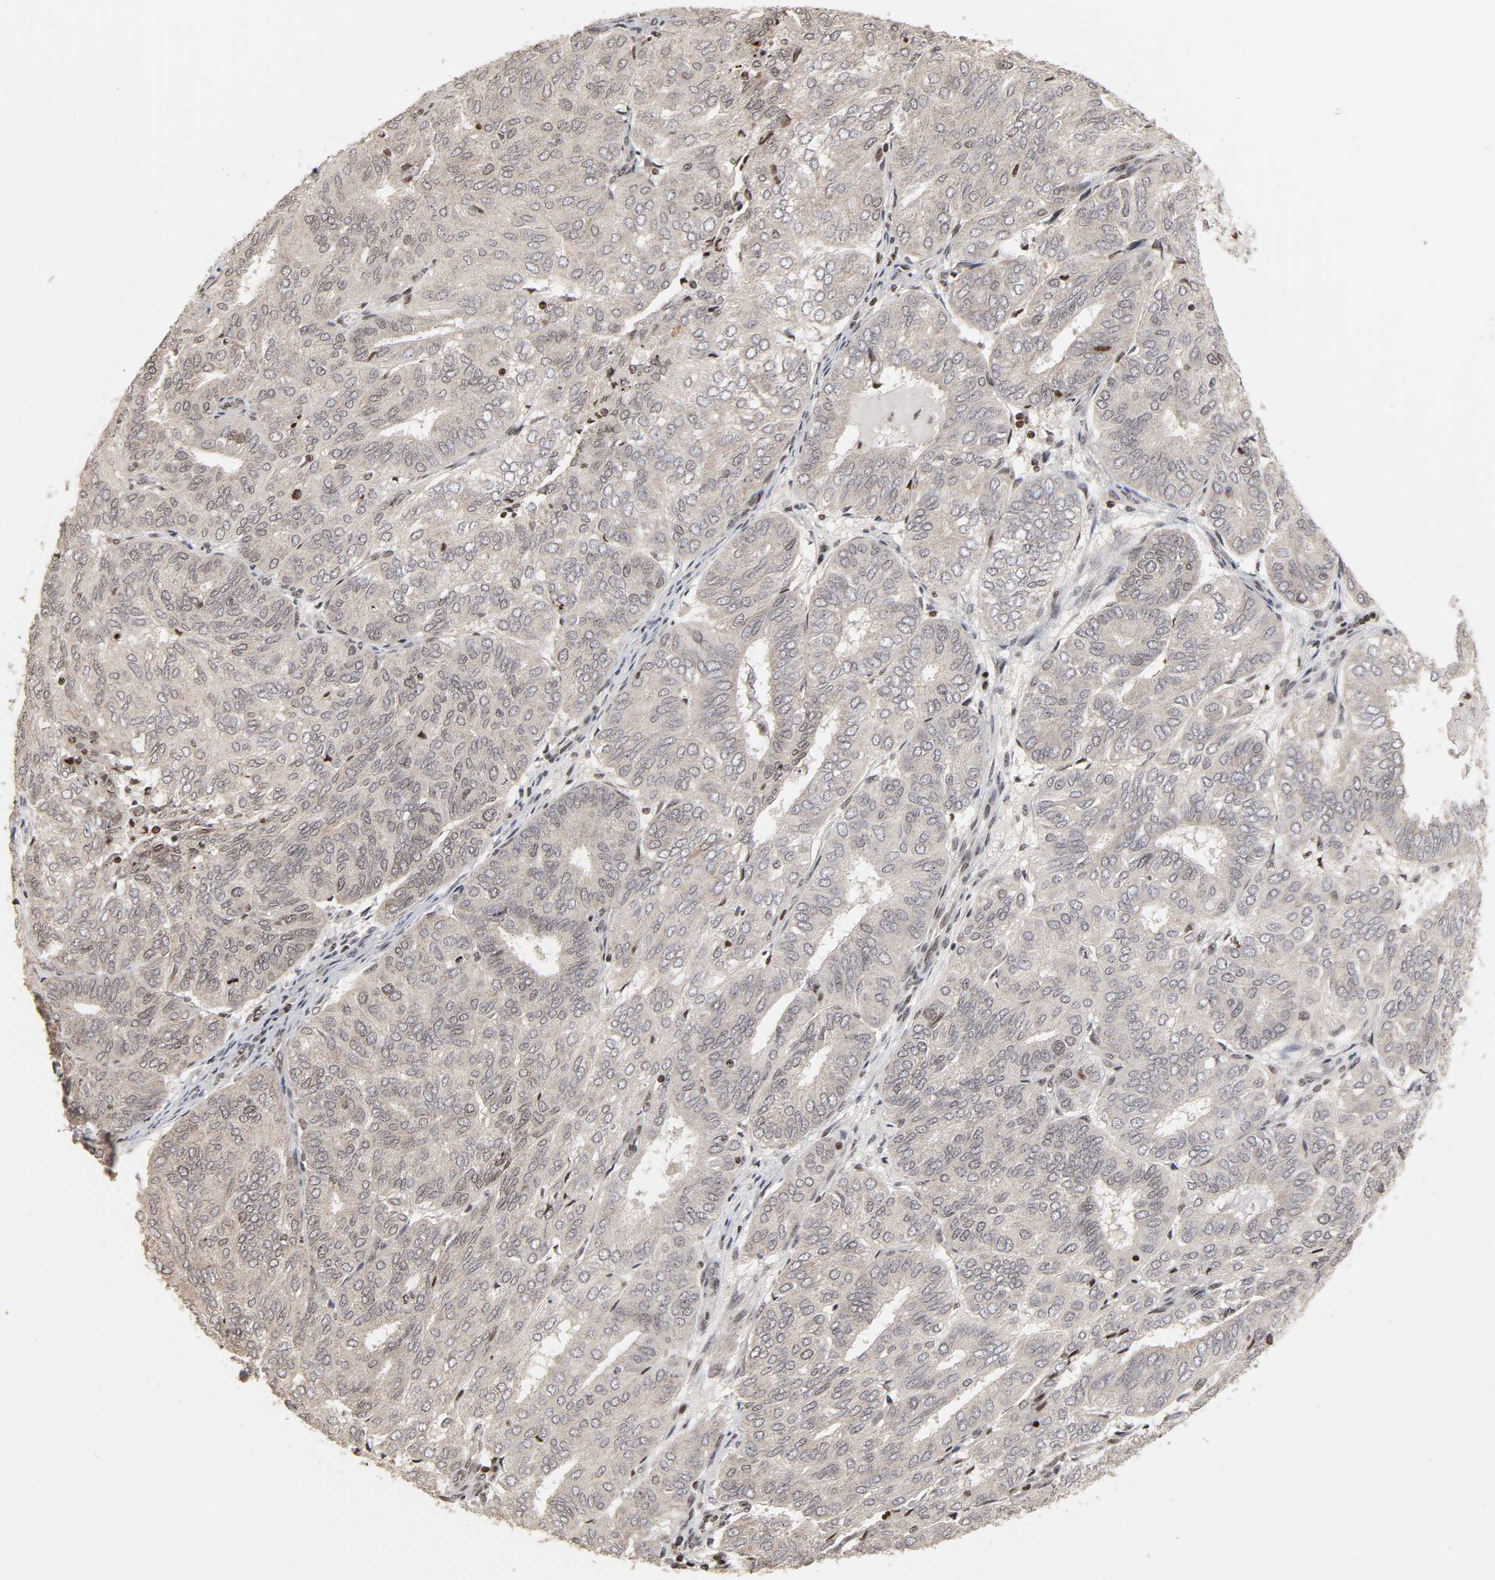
{"staining": {"intensity": "negative", "quantity": "none", "location": "none"}, "tissue": "endometrial cancer", "cell_type": "Tumor cells", "image_type": "cancer", "snomed": [{"axis": "morphology", "description": "Adenocarcinoma, NOS"}, {"axis": "topography", "description": "Uterus"}], "caption": "A histopathology image of endometrial adenocarcinoma stained for a protein shows no brown staining in tumor cells.", "gene": "ZNF473", "patient": {"sex": "female", "age": 60}}